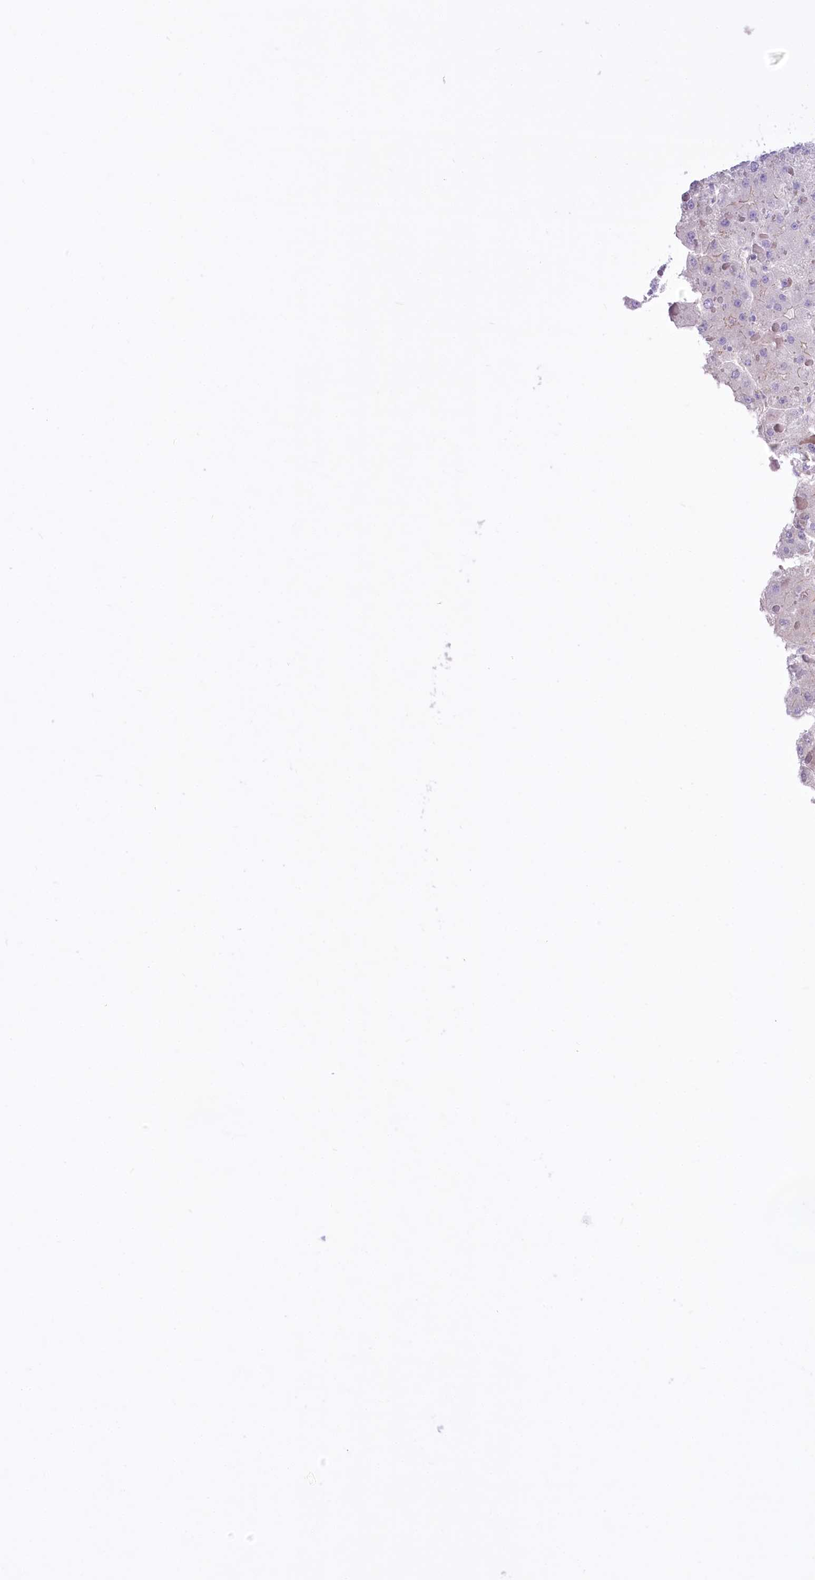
{"staining": {"intensity": "negative", "quantity": "none", "location": "none"}, "tissue": "liver cancer", "cell_type": "Tumor cells", "image_type": "cancer", "snomed": [{"axis": "morphology", "description": "Carcinoma, Hepatocellular, NOS"}, {"axis": "topography", "description": "Liver"}], "caption": "Tumor cells show no significant protein staining in hepatocellular carcinoma (liver).", "gene": "LRRC34", "patient": {"sex": "female", "age": 73}}